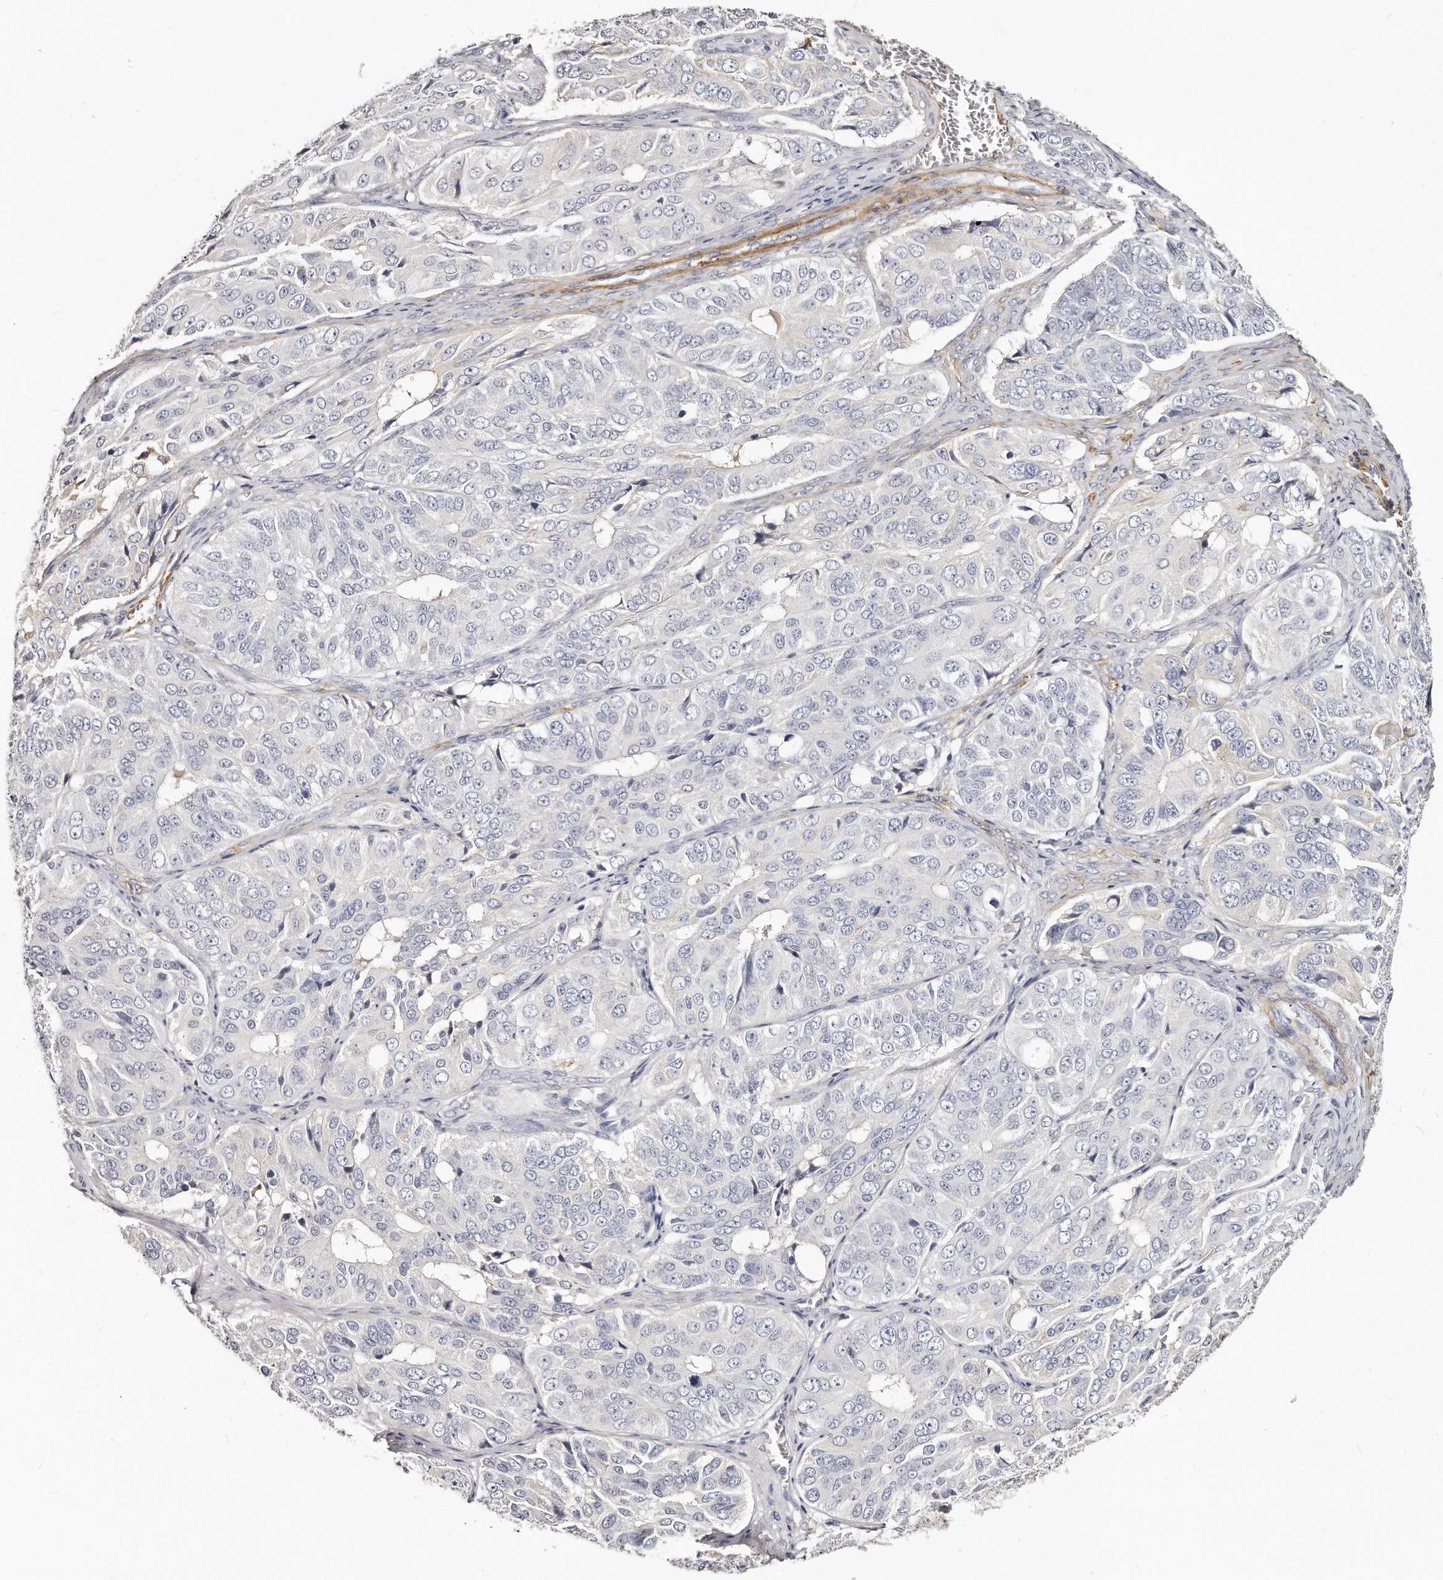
{"staining": {"intensity": "negative", "quantity": "none", "location": "none"}, "tissue": "ovarian cancer", "cell_type": "Tumor cells", "image_type": "cancer", "snomed": [{"axis": "morphology", "description": "Carcinoma, endometroid"}, {"axis": "topography", "description": "Ovary"}], "caption": "IHC of ovarian cancer demonstrates no staining in tumor cells.", "gene": "LMOD1", "patient": {"sex": "female", "age": 51}}